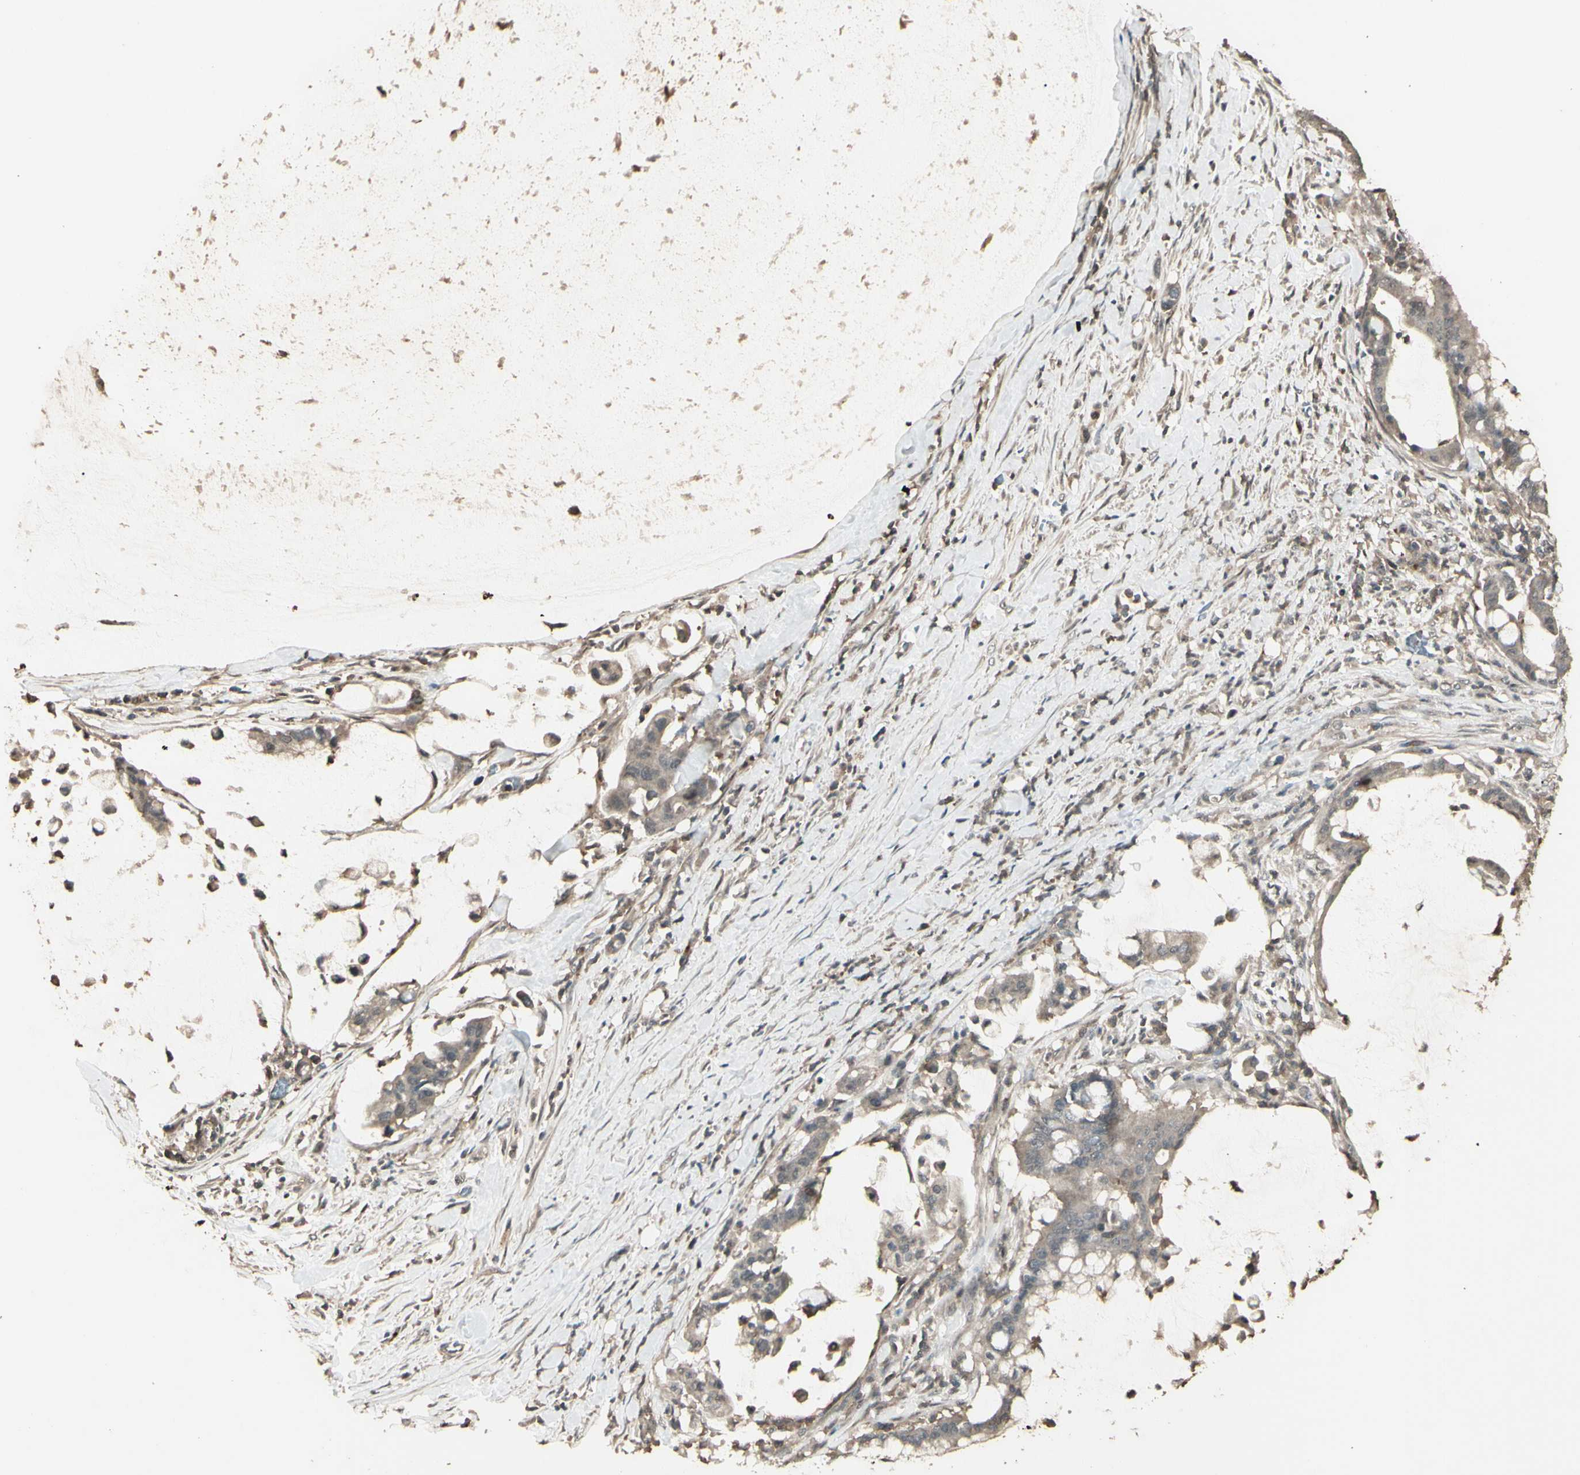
{"staining": {"intensity": "weak", "quantity": ">75%", "location": "cytoplasmic/membranous"}, "tissue": "pancreatic cancer", "cell_type": "Tumor cells", "image_type": "cancer", "snomed": [{"axis": "morphology", "description": "Adenocarcinoma, NOS"}, {"axis": "topography", "description": "Pancreas"}], "caption": "Protein expression analysis of human adenocarcinoma (pancreatic) reveals weak cytoplasmic/membranous staining in approximately >75% of tumor cells.", "gene": "GNAS", "patient": {"sex": "male", "age": 41}}